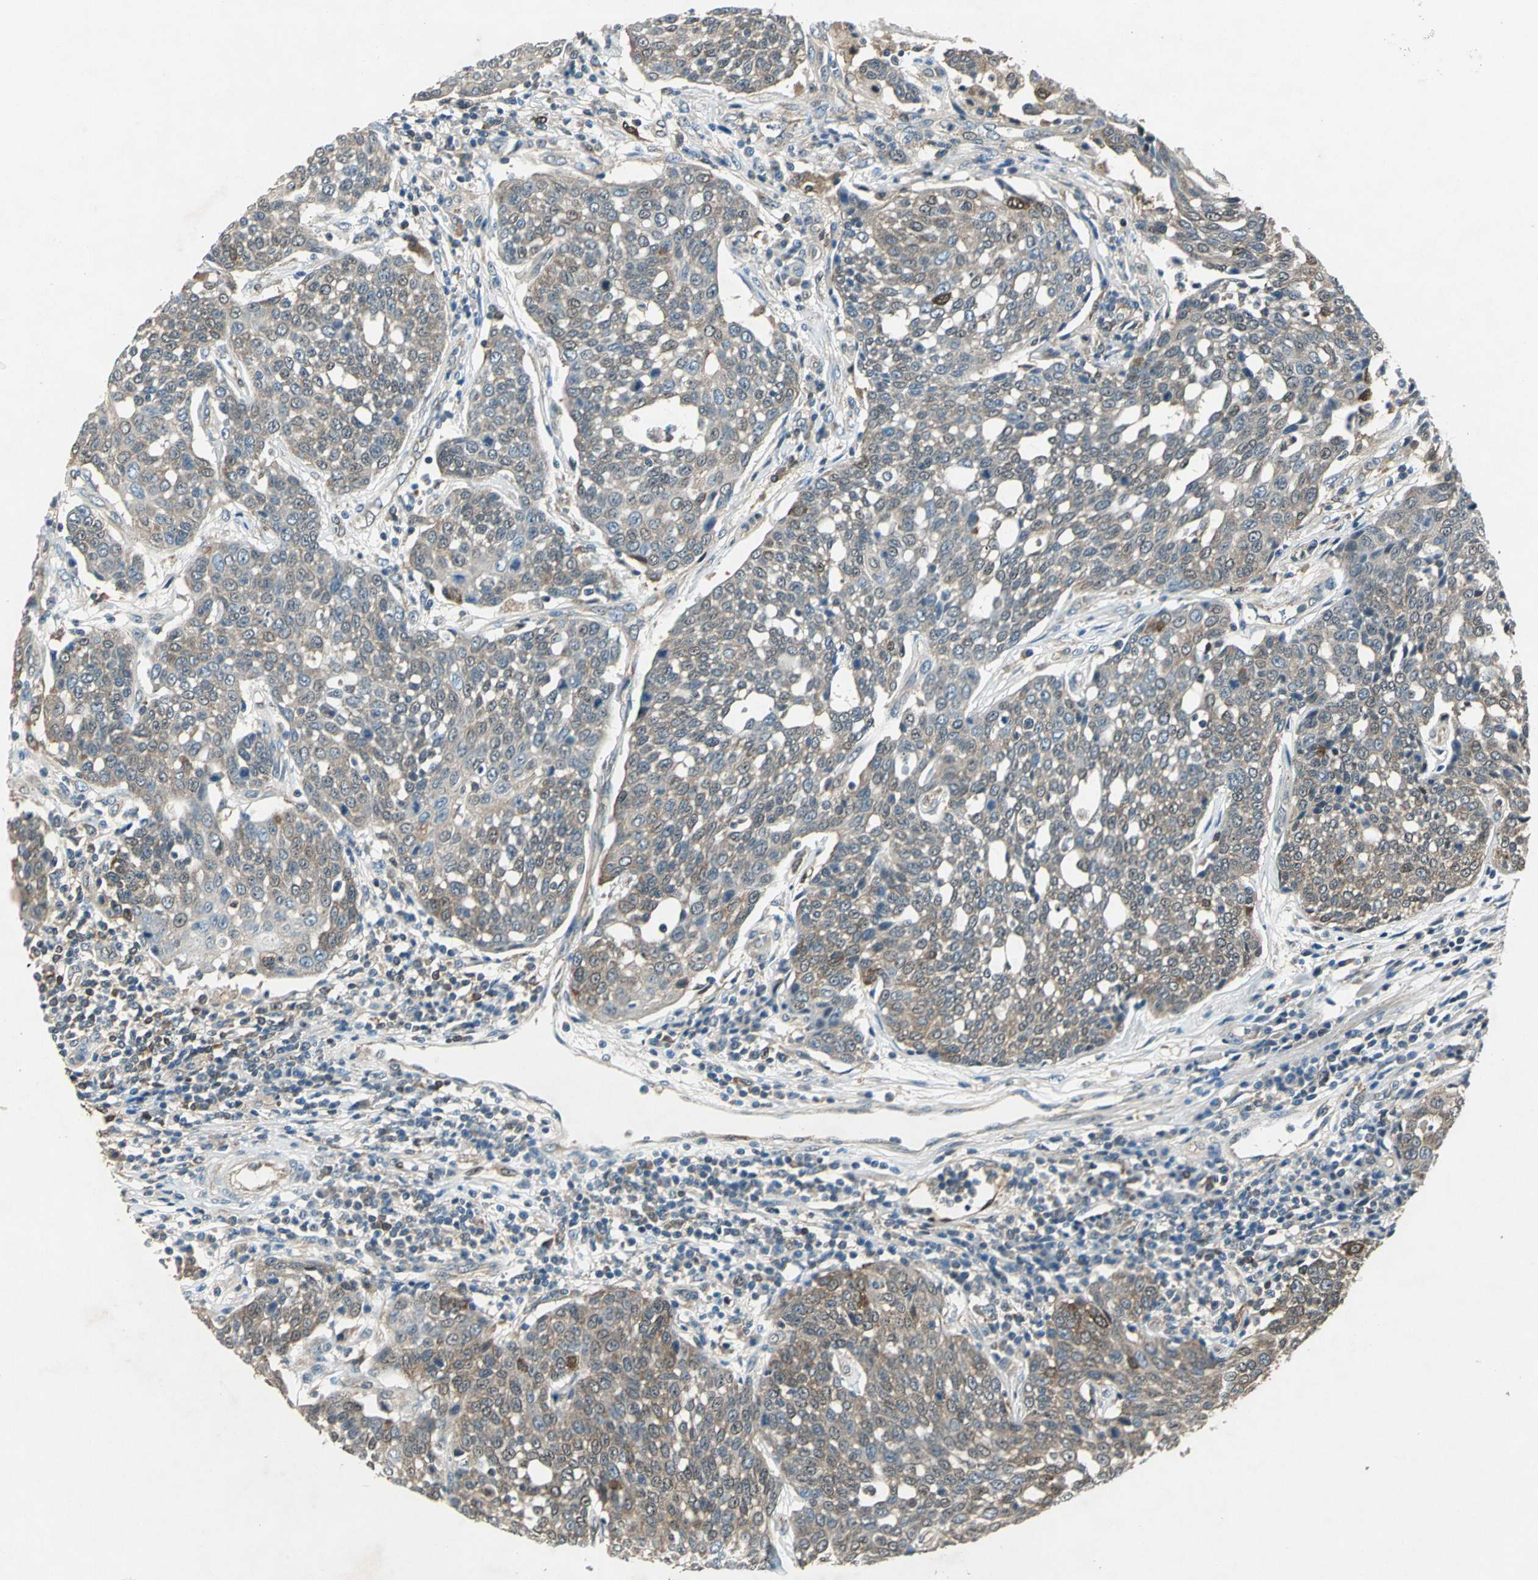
{"staining": {"intensity": "weak", "quantity": ">75%", "location": "cytoplasmic/membranous"}, "tissue": "cervical cancer", "cell_type": "Tumor cells", "image_type": "cancer", "snomed": [{"axis": "morphology", "description": "Squamous cell carcinoma, NOS"}, {"axis": "topography", "description": "Cervix"}], "caption": "A high-resolution micrograph shows IHC staining of cervical cancer, which shows weak cytoplasmic/membranous positivity in about >75% of tumor cells.", "gene": "RRM2B", "patient": {"sex": "female", "age": 34}}